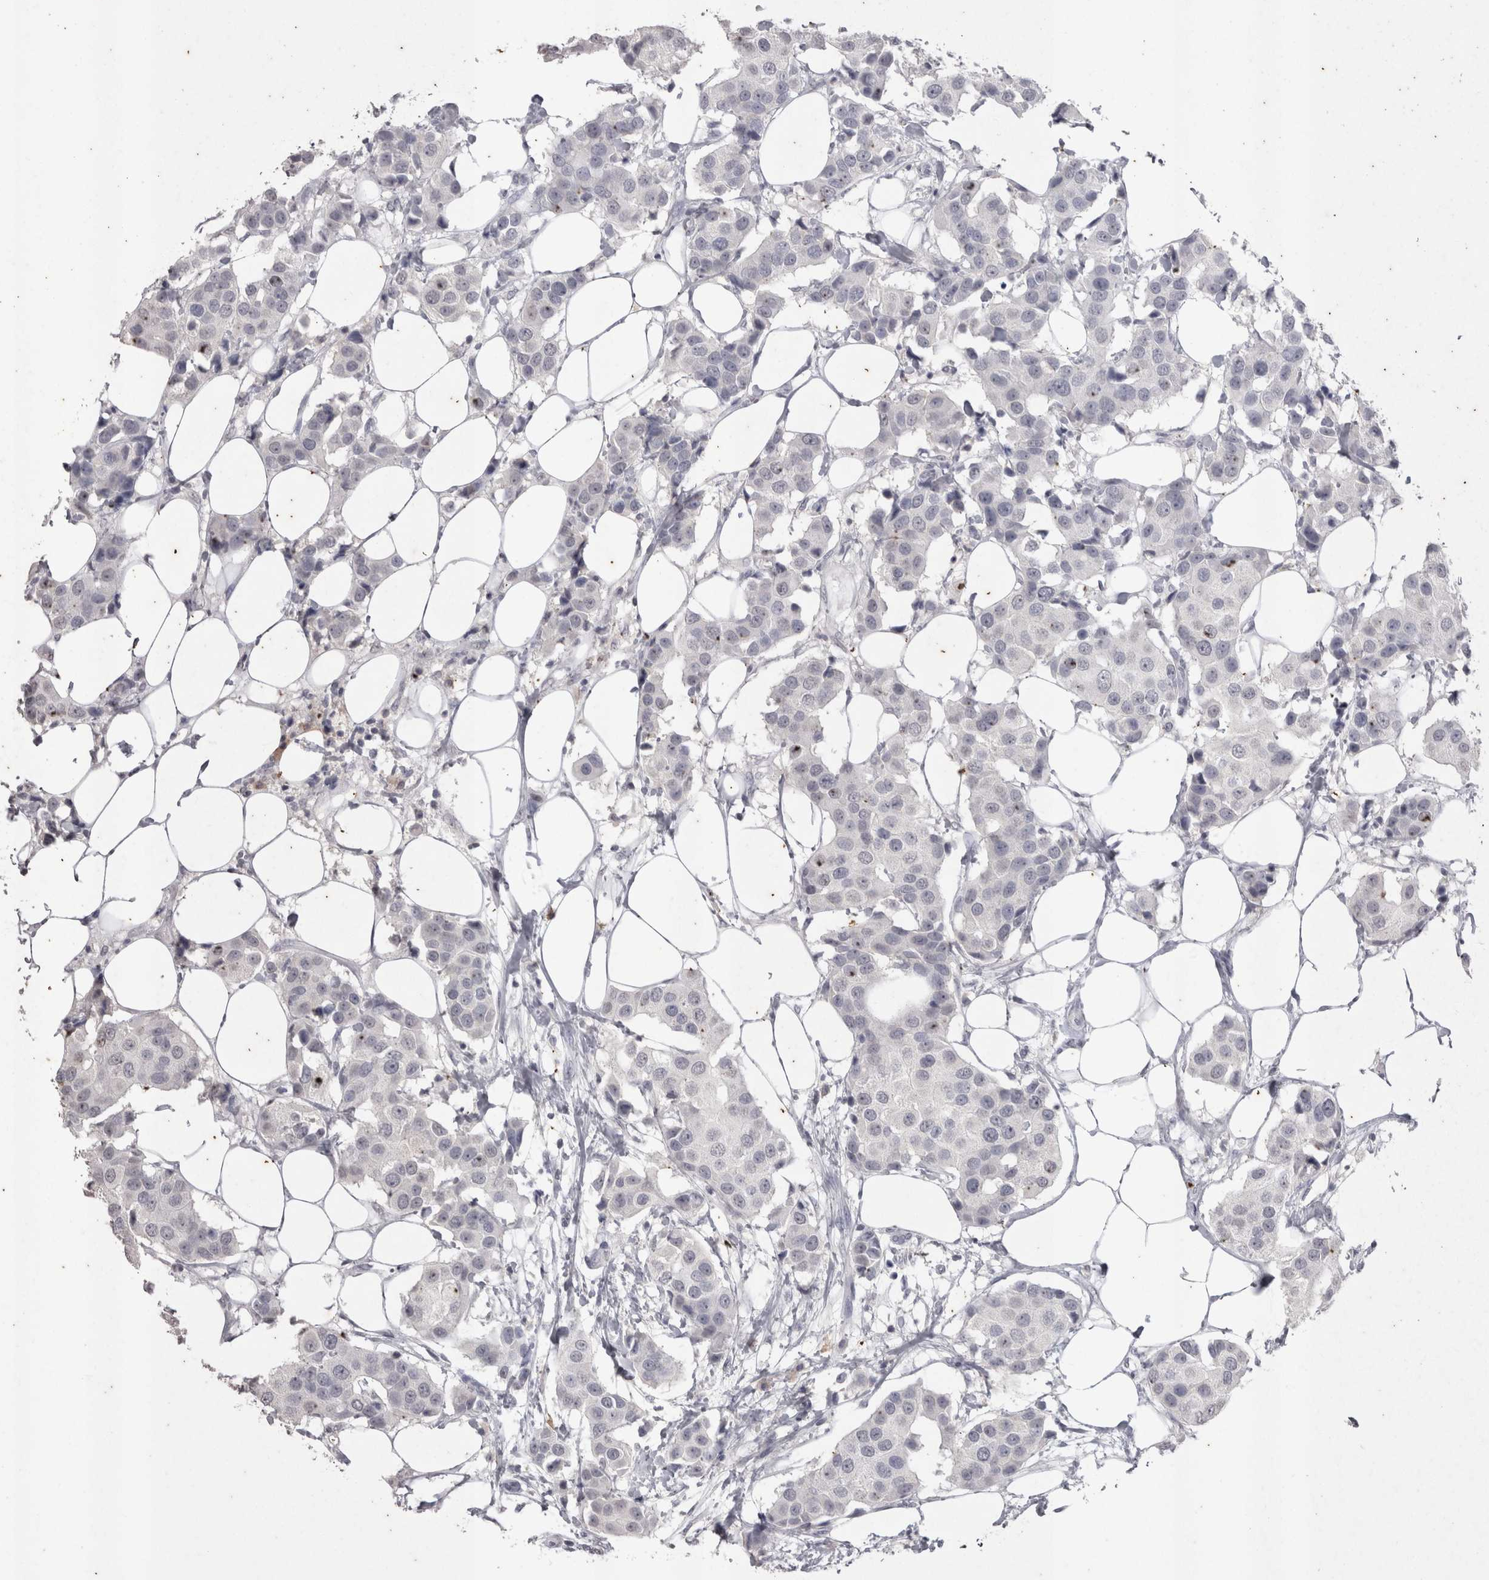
{"staining": {"intensity": "negative", "quantity": "none", "location": "none"}, "tissue": "breast cancer", "cell_type": "Tumor cells", "image_type": "cancer", "snomed": [{"axis": "morphology", "description": "Normal tissue, NOS"}, {"axis": "morphology", "description": "Duct carcinoma"}, {"axis": "topography", "description": "Breast"}], "caption": "Photomicrograph shows no protein expression in tumor cells of breast cancer tissue.", "gene": "LAX1", "patient": {"sex": "female", "age": 39}}